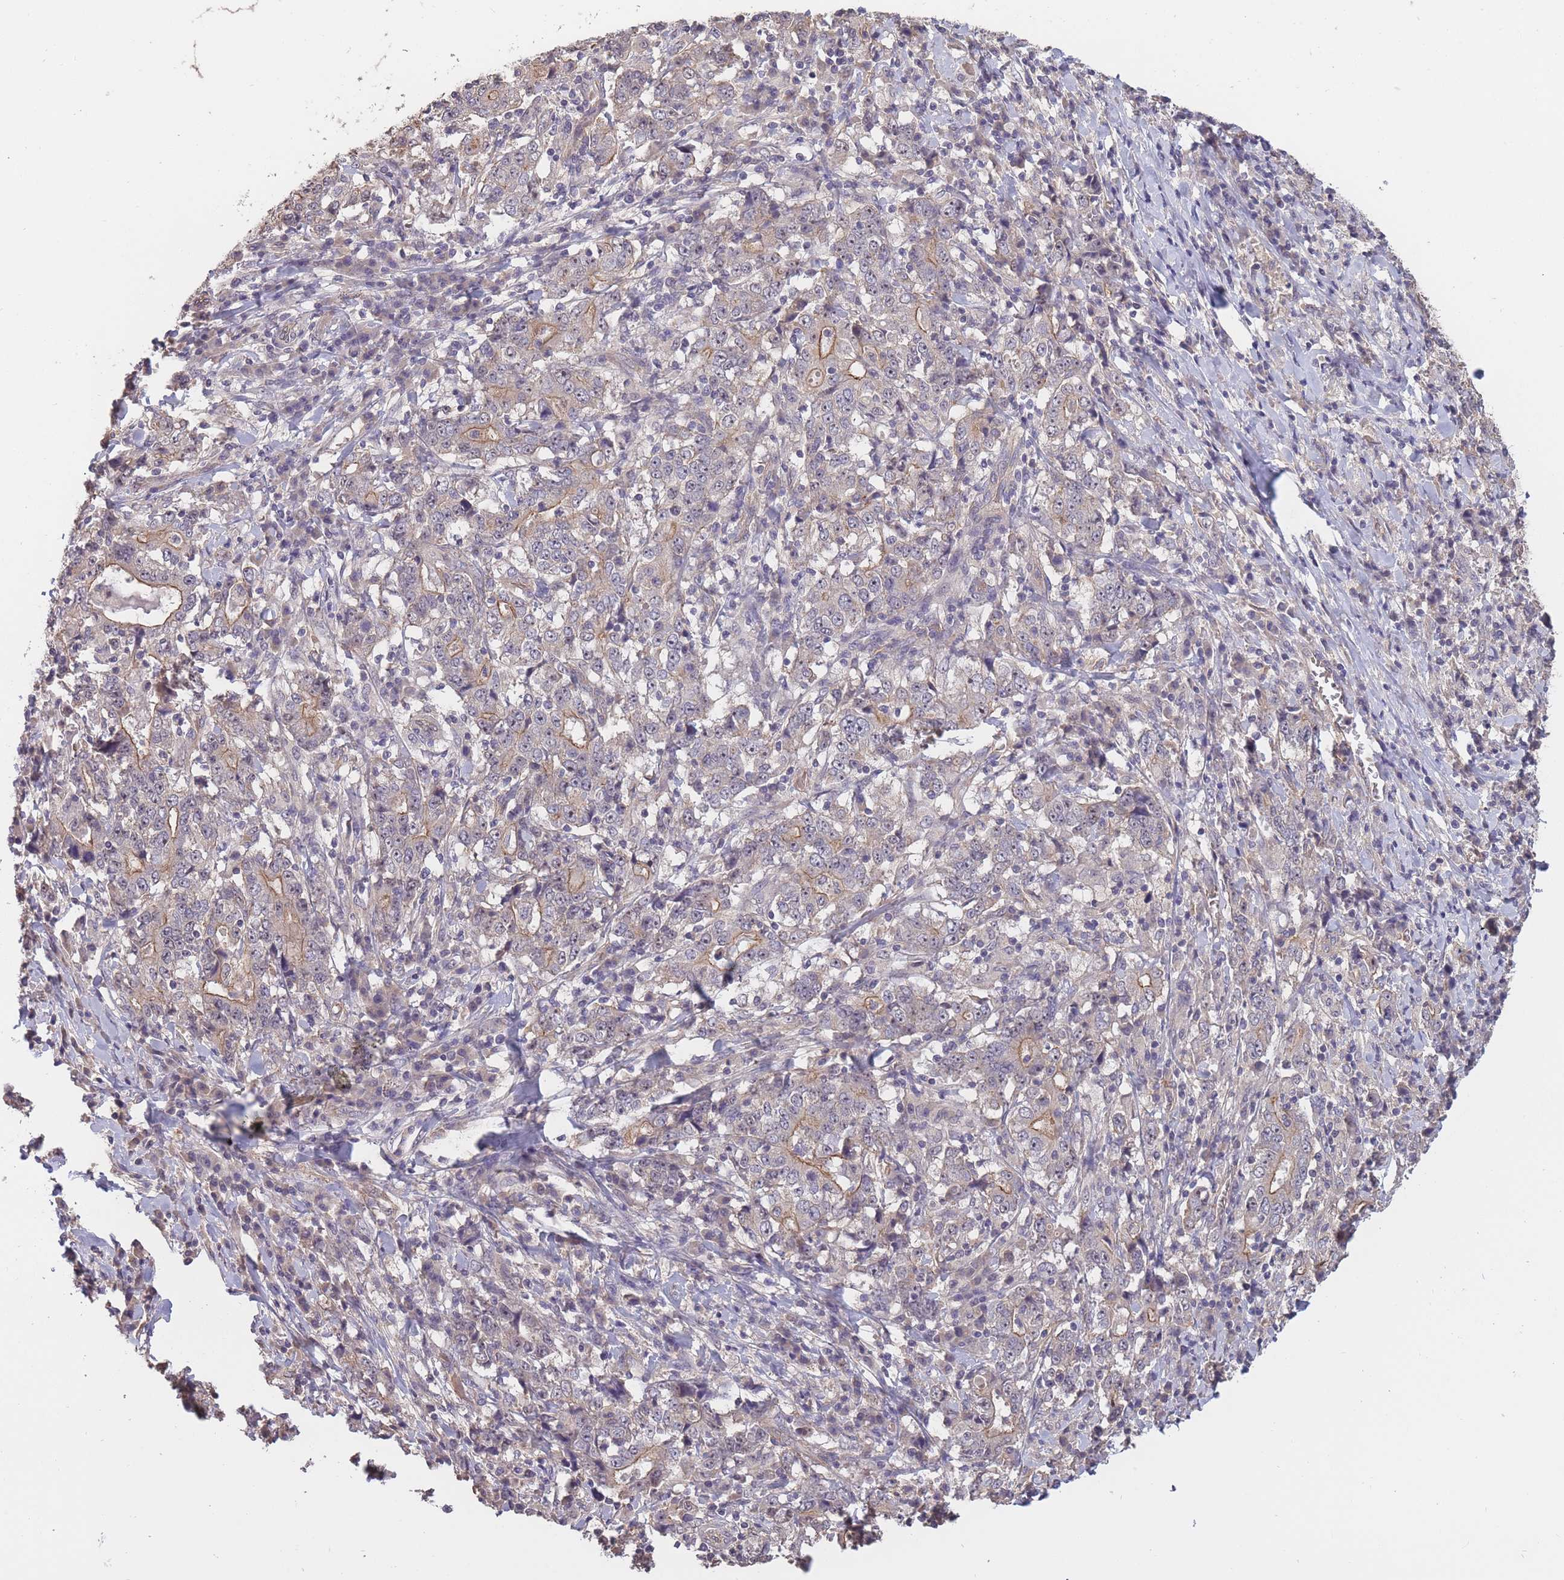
{"staining": {"intensity": "weak", "quantity": "<25%", "location": "cytoplasmic/membranous"}, "tissue": "stomach cancer", "cell_type": "Tumor cells", "image_type": "cancer", "snomed": [{"axis": "morphology", "description": "Normal tissue, NOS"}, {"axis": "morphology", "description": "Adenocarcinoma, NOS"}, {"axis": "topography", "description": "Stomach, upper"}, {"axis": "topography", "description": "Stomach"}], "caption": "A high-resolution micrograph shows IHC staining of stomach cancer (adenocarcinoma), which displays no significant expression in tumor cells. (DAB (3,3'-diaminobenzidine) immunohistochemistry (IHC), high magnification).", "gene": "KIAA1755", "patient": {"sex": "male", "age": 59}}